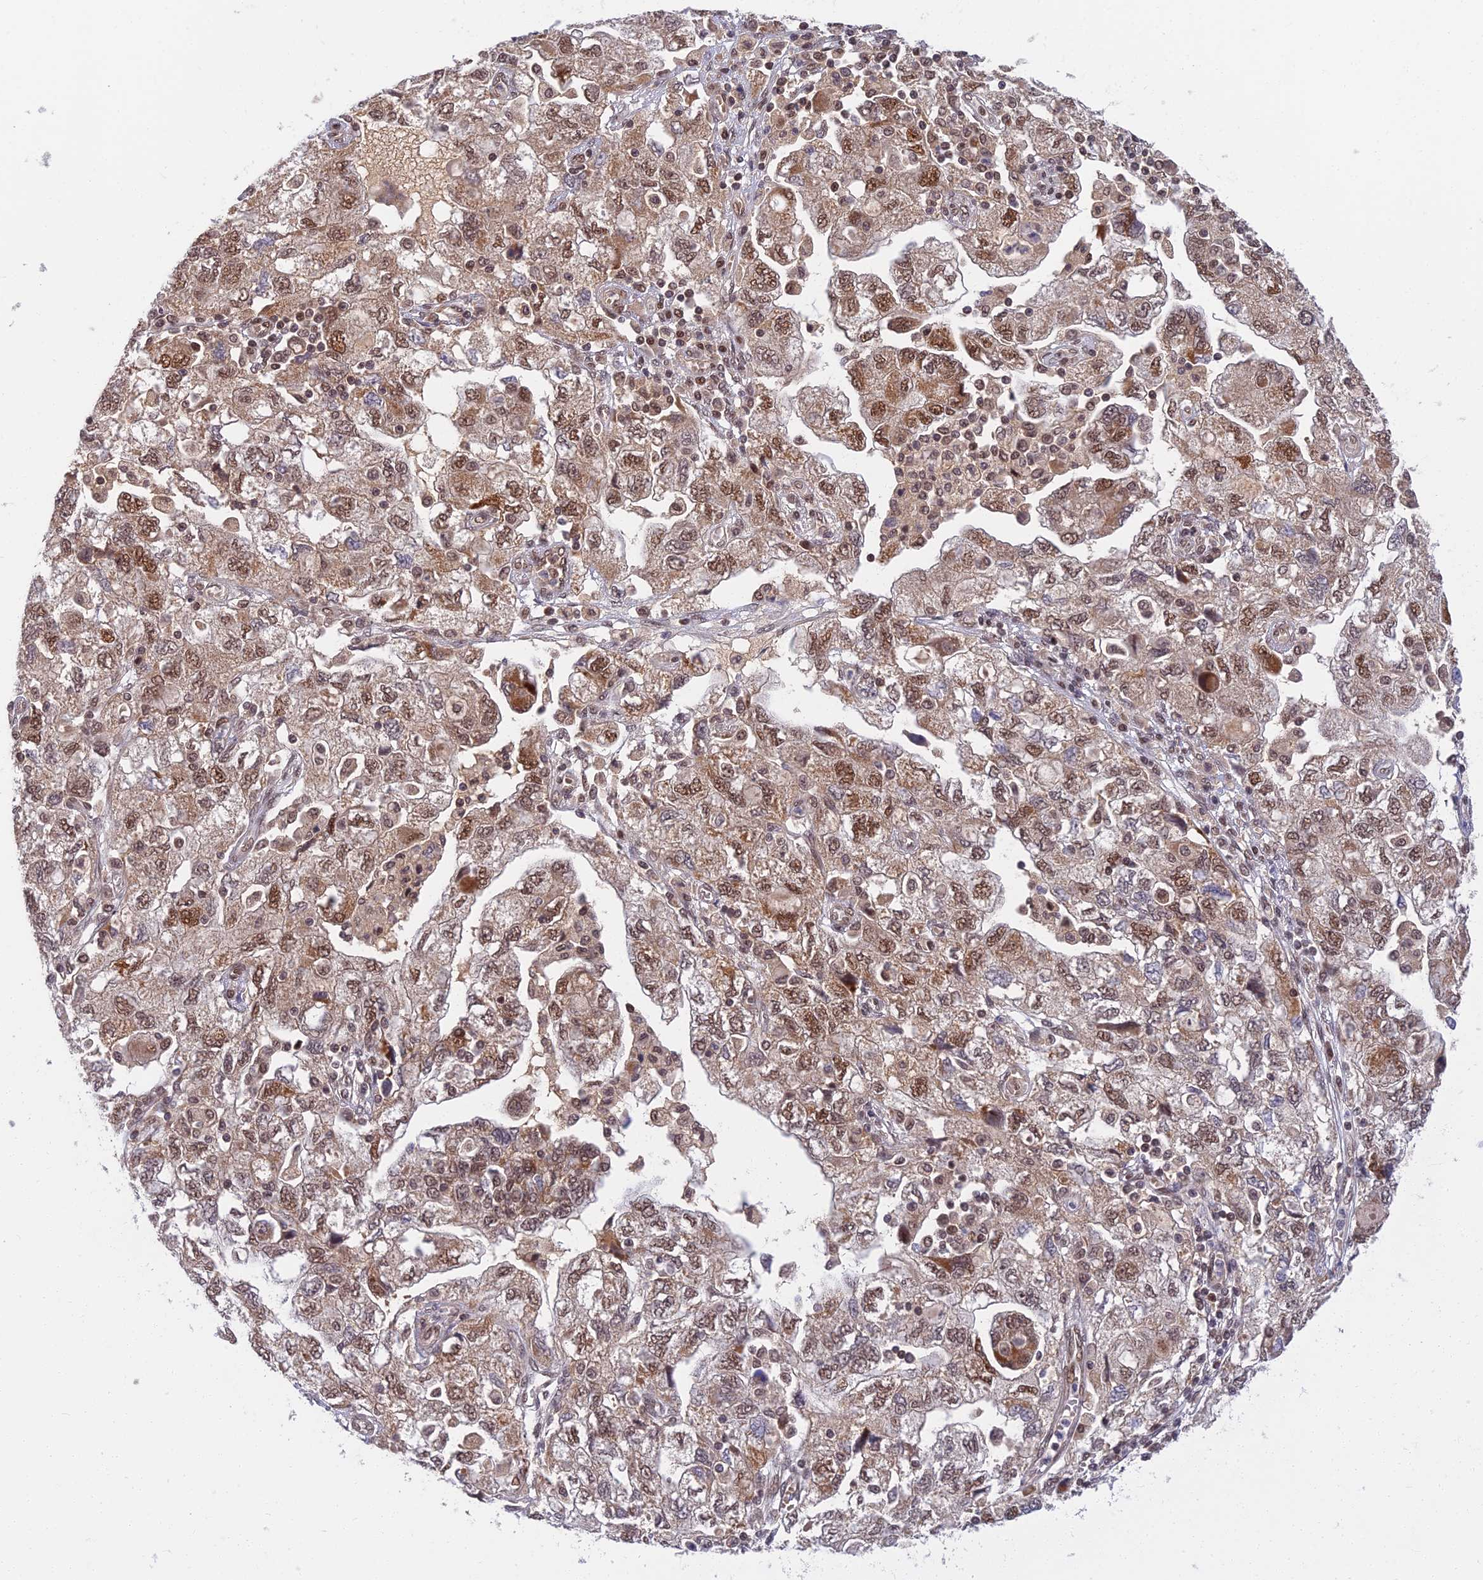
{"staining": {"intensity": "moderate", "quantity": ">75%", "location": "cytoplasmic/membranous,nuclear"}, "tissue": "ovarian cancer", "cell_type": "Tumor cells", "image_type": "cancer", "snomed": [{"axis": "morphology", "description": "Carcinoma, NOS"}, {"axis": "morphology", "description": "Cystadenocarcinoma, serous, NOS"}, {"axis": "topography", "description": "Ovary"}], "caption": "Ovarian cancer stained for a protein (brown) displays moderate cytoplasmic/membranous and nuclear positive expression in about >75% of tumor cells.", "gene": "TCEA2", "patient": {"sex": "female", "age": 69}}